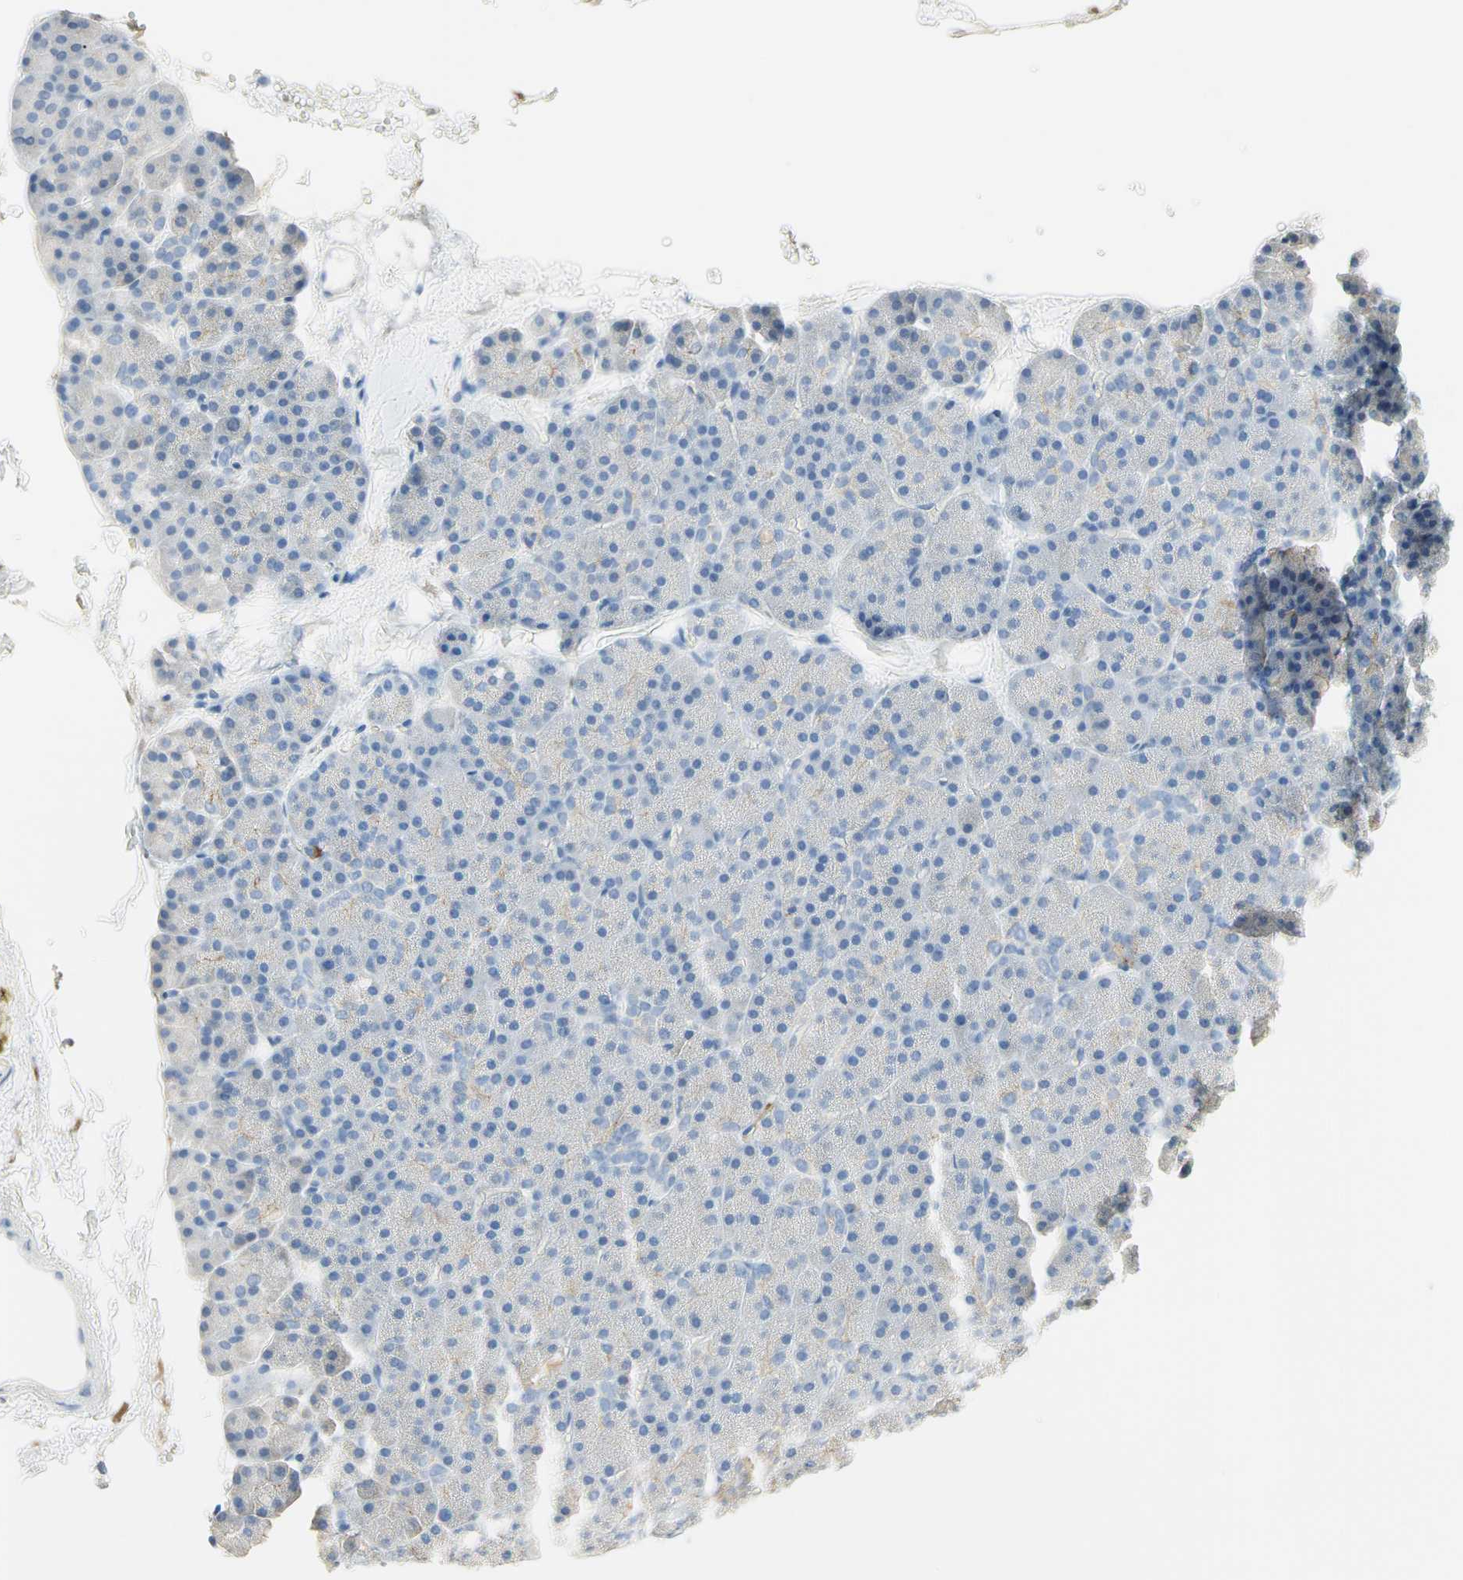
{"staining": {"intensity": "negative", "quantity": "none", "location": "none"}, "tissue": "pancreas", "cell_type": "Exocrine glandular cells", "image_type": "normal", "snomed": [{"axis": "morphology", "description": "Normal tissue, NOS"}, {"axis": "topography", "description": "Pancreas"}], "caption": "Immunohistochemistry (IHC) histopathology image of benign pancreas: pancreas stained with DAB shows no significant protein expression in exocrine glandular cells. (Stains: DAB immunohistochemistry (IHC) with hematoxylin counter stain, Microscopy: brightfield microscopy at high magnification).", "gene": "NECTIN4", "patient": {"sex": "female", "age": 35}}